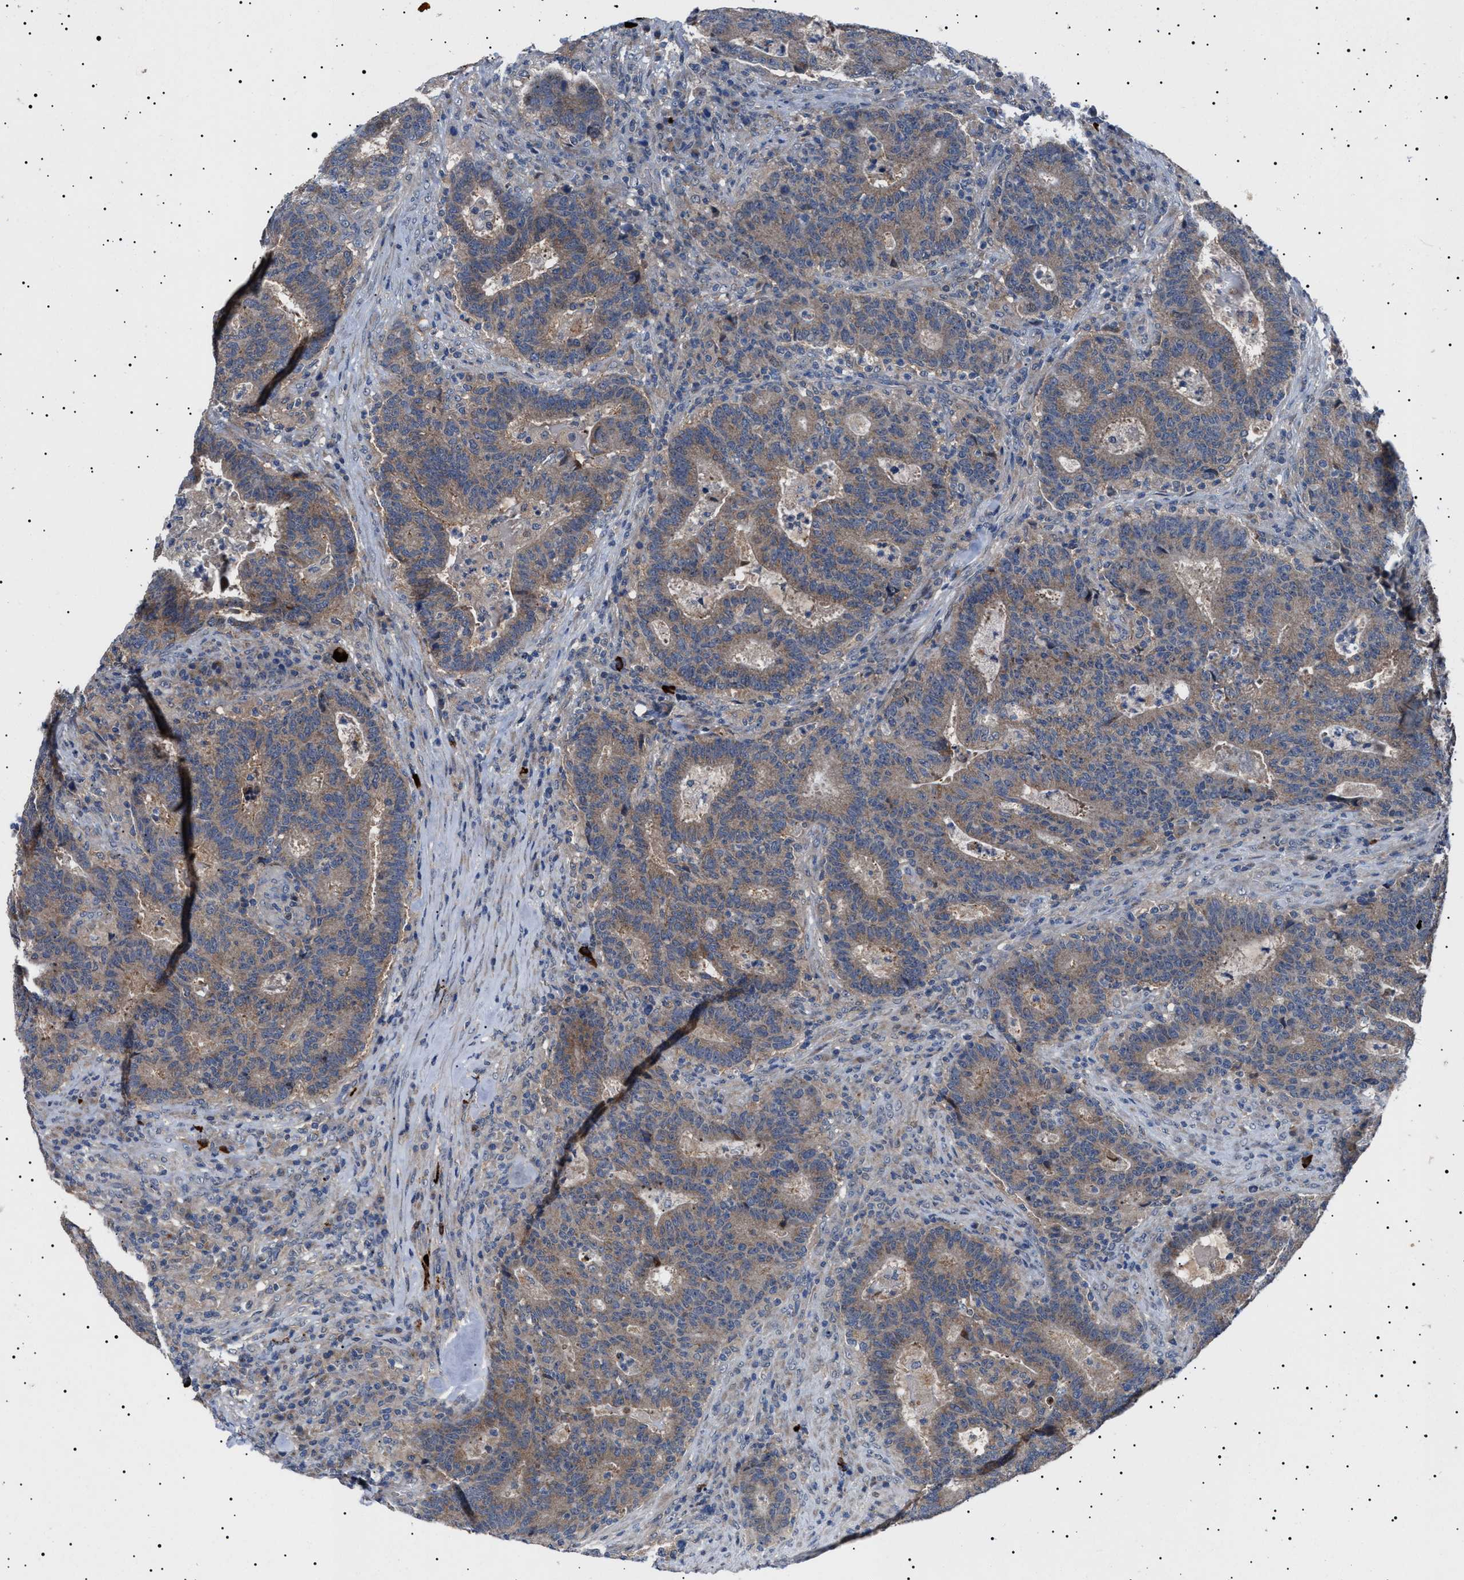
{"staining": {"intensity": "moderate", "quantity": ">75%", "location": "cytoplasmic/membranous"}, "tissue": "colorectal cancer", "cell_type": "Tumor cells", "image_type": "cancer", "snomed": [{"axis": "morphology", "description": "Adenocarcinoma, NOS"}, {"axis": "topography", "description": "Colon"}], "caption": "Human colorectal cancer stained with a brown dye demonstrates moderate cytoplasmic/membranous positive staining in about >75% of tumor cells.", "gene": "PTRH1", "patient": {"sex": "female", "age": 75}}